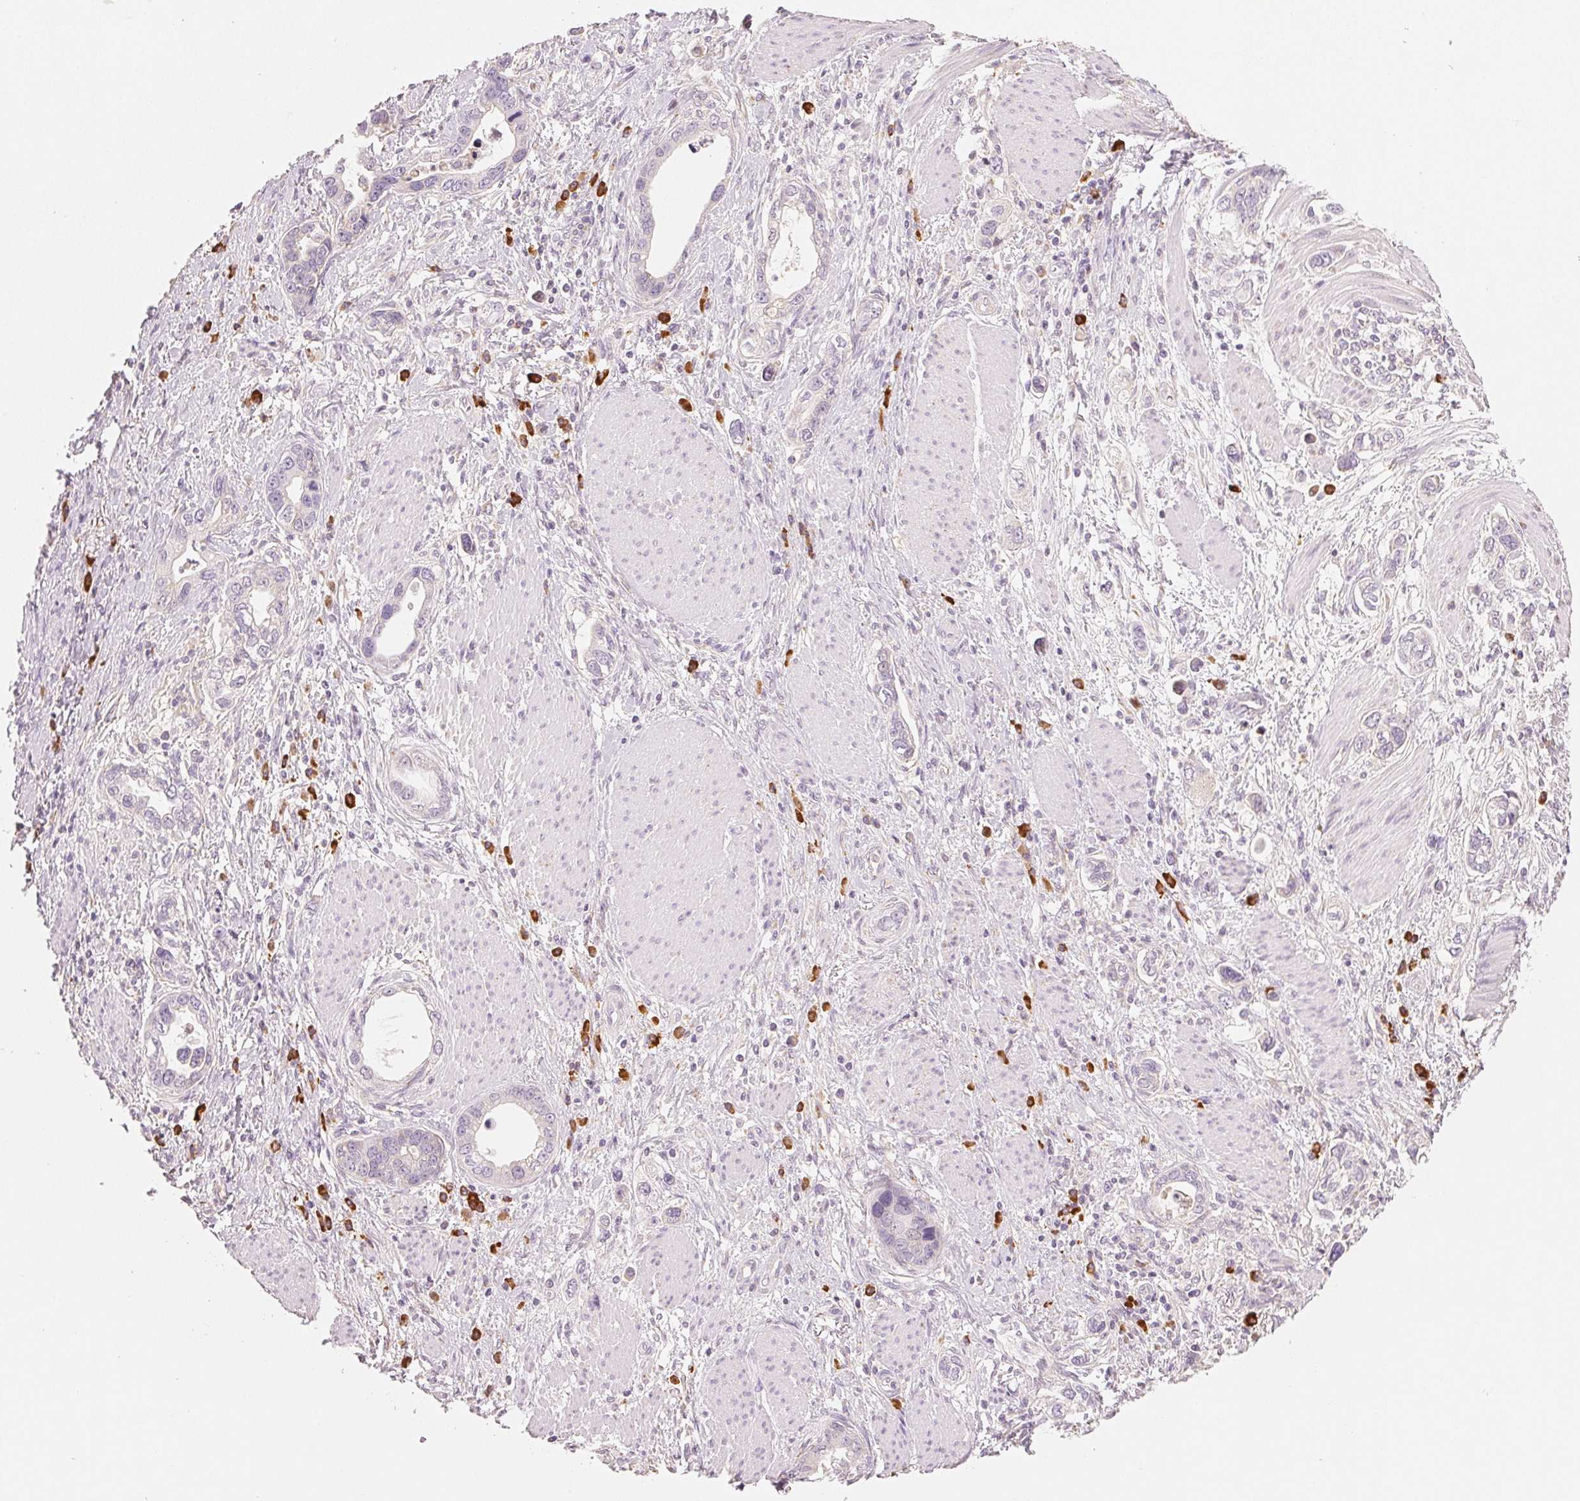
{"staining": {"intensity": "negative", "quantity": "none", "location": "none"}, "tissue": "stomach cancer", "cell_type": "Tumor cells", "image_type": "cancer", "snomed": [{"axis": "morphology", "description": "Adenocarcinoma, NOS"}, {"axis": "topography", "description": "Stomach, lower"}], "caption": "An immunohistochemistry (IHC) histopathology image of stomach cancer (adenocarcinoma) is shown. There is no staining in tumor cells of stomach cancer (adenocarcinoma).", "gene": "RMDN2", "patient": {"sex": "female", "age": 93}}